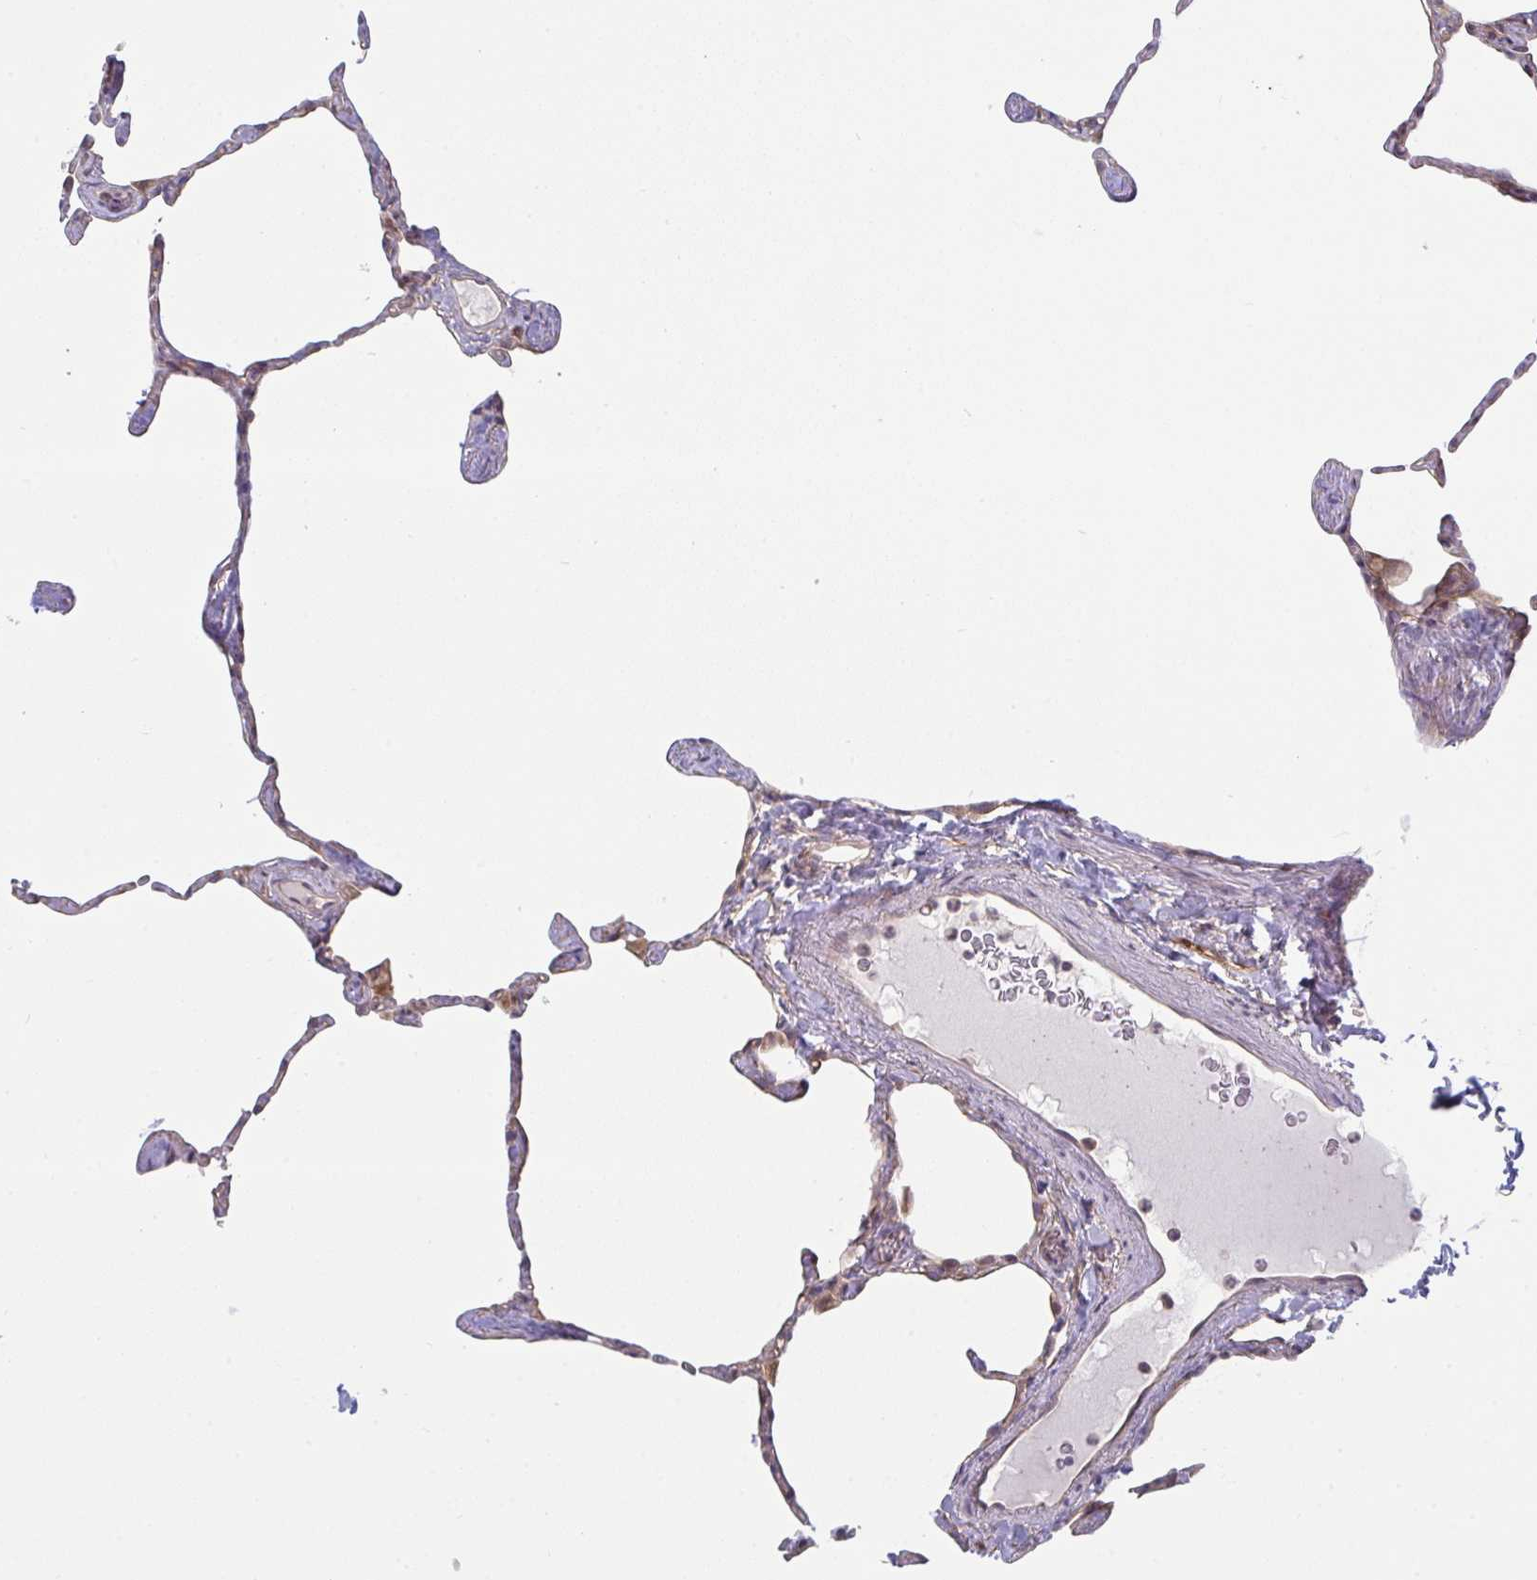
{"staining": {"intensity": "moderate", "quantity": "<25%", "location": "cytoplasmic/membranous"}, "tissue": "lung", "cell_type": "Alveolar cells", "image_type": "normal", "snomed": [{"axis": "morphology", "description": "Normal tissue, NOS"}, {"axis": "topography", "description": "Lung"}], "caption": "IHC histopathology image of normal lung stained for a protein (brown), which demonstrates low levels of moderate cytoplasmic/membranous staining in about <25% of alveolar cells.", "gene": "CASP9", "patient": {"sex": "male", "age": 65}}